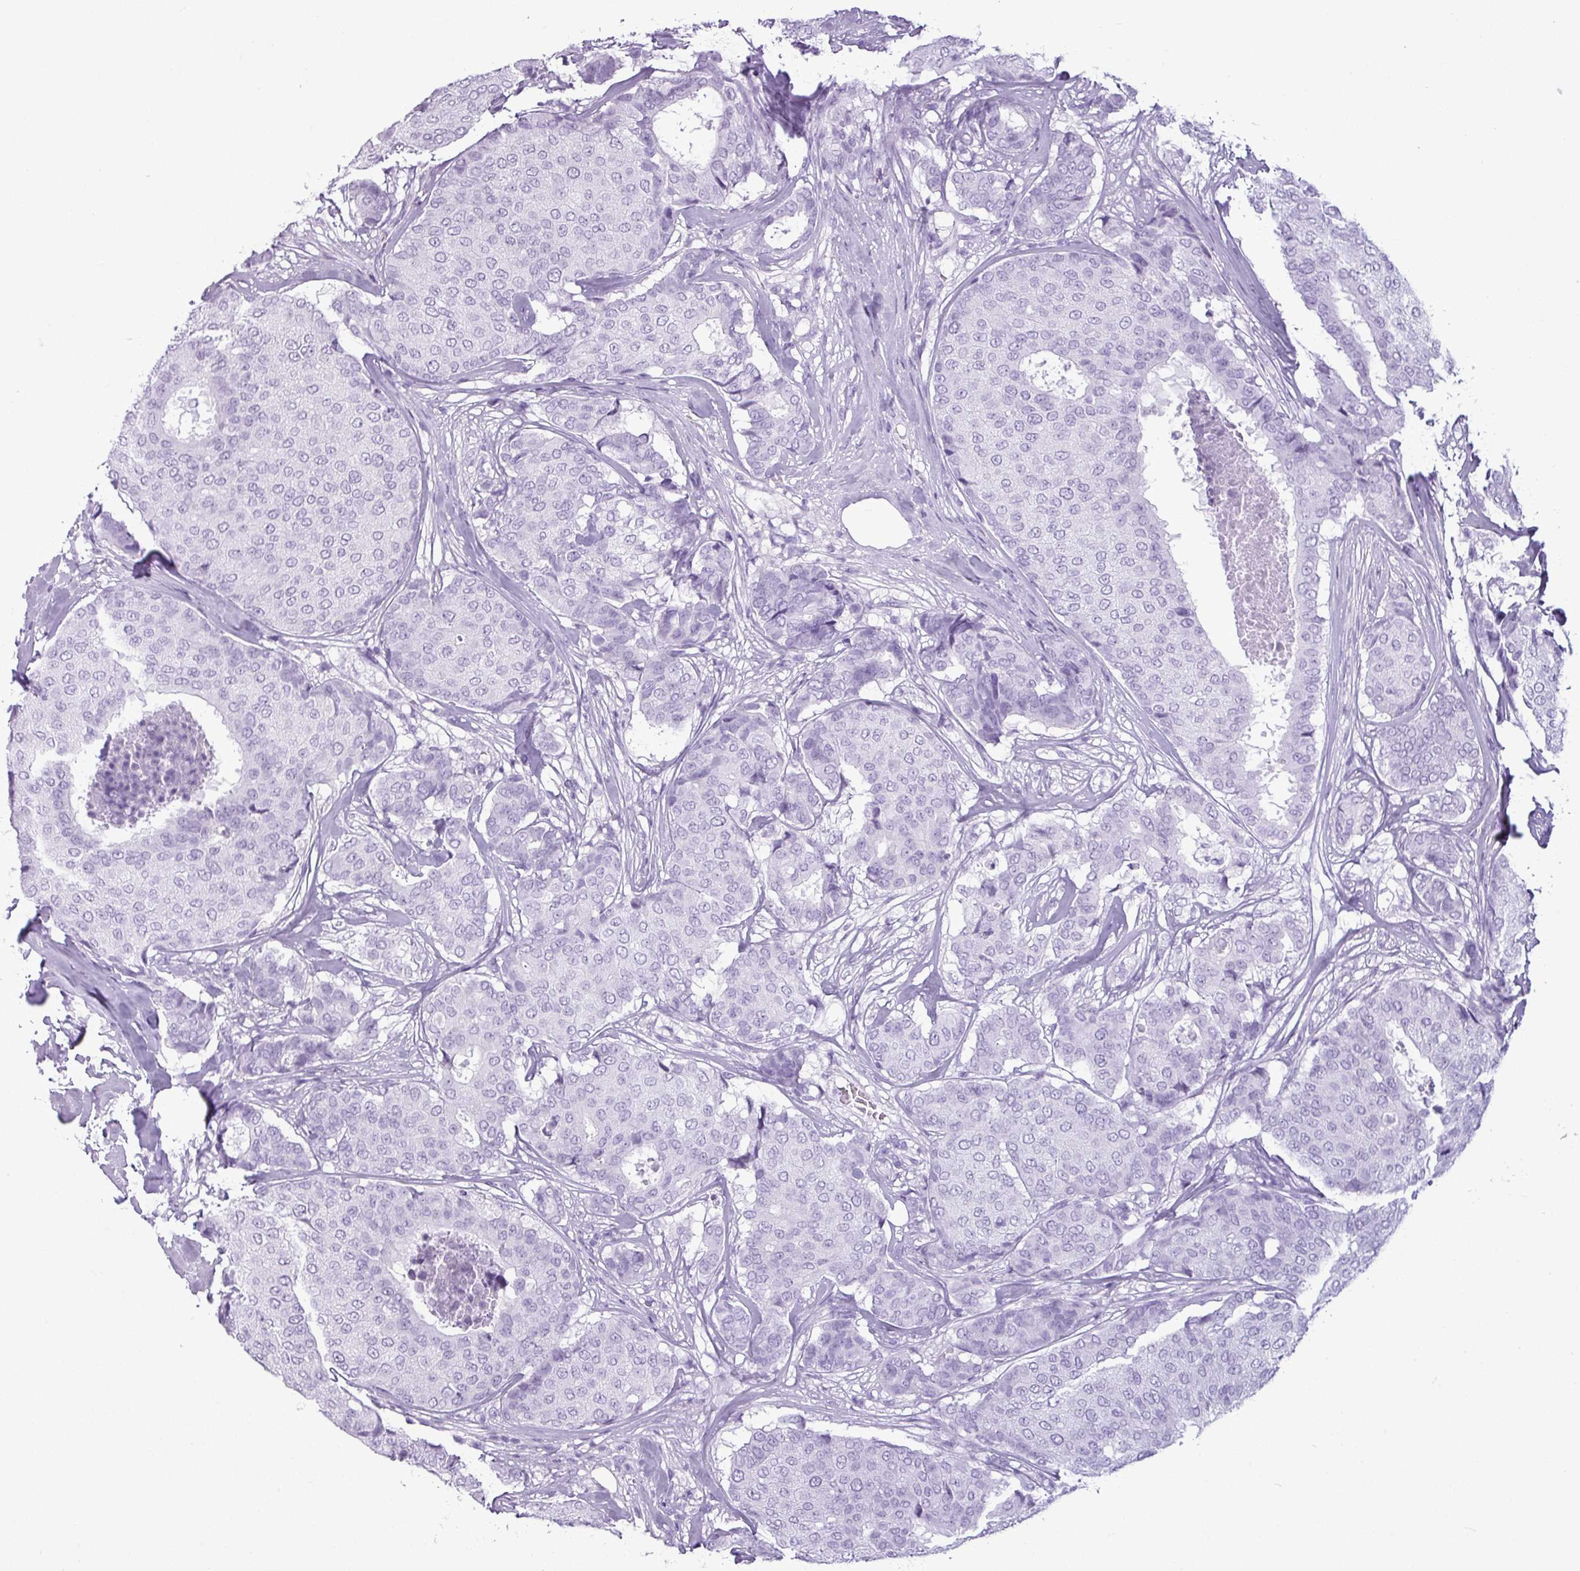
{"staining": {"intensity": "negative", "quantity": "none", "location": "none"}, "tissue": "breast cancer", "cell_type": "Tumor cells", "image_type": "cancer", "snomed": [{"axis": "morphology", "description": "Duct carcinoma"}, {"axis": "topography", "description": "Breast"}], "caption": "An immunohistochemistry (IHC) micrograph of invasive ductal carcinoma (breast) is shown. There is no staining in tumor cells of invasive ductal carcinoma (breast).", "gene": "AMY1B", "patient": {"sex": "female", "age": 75}}